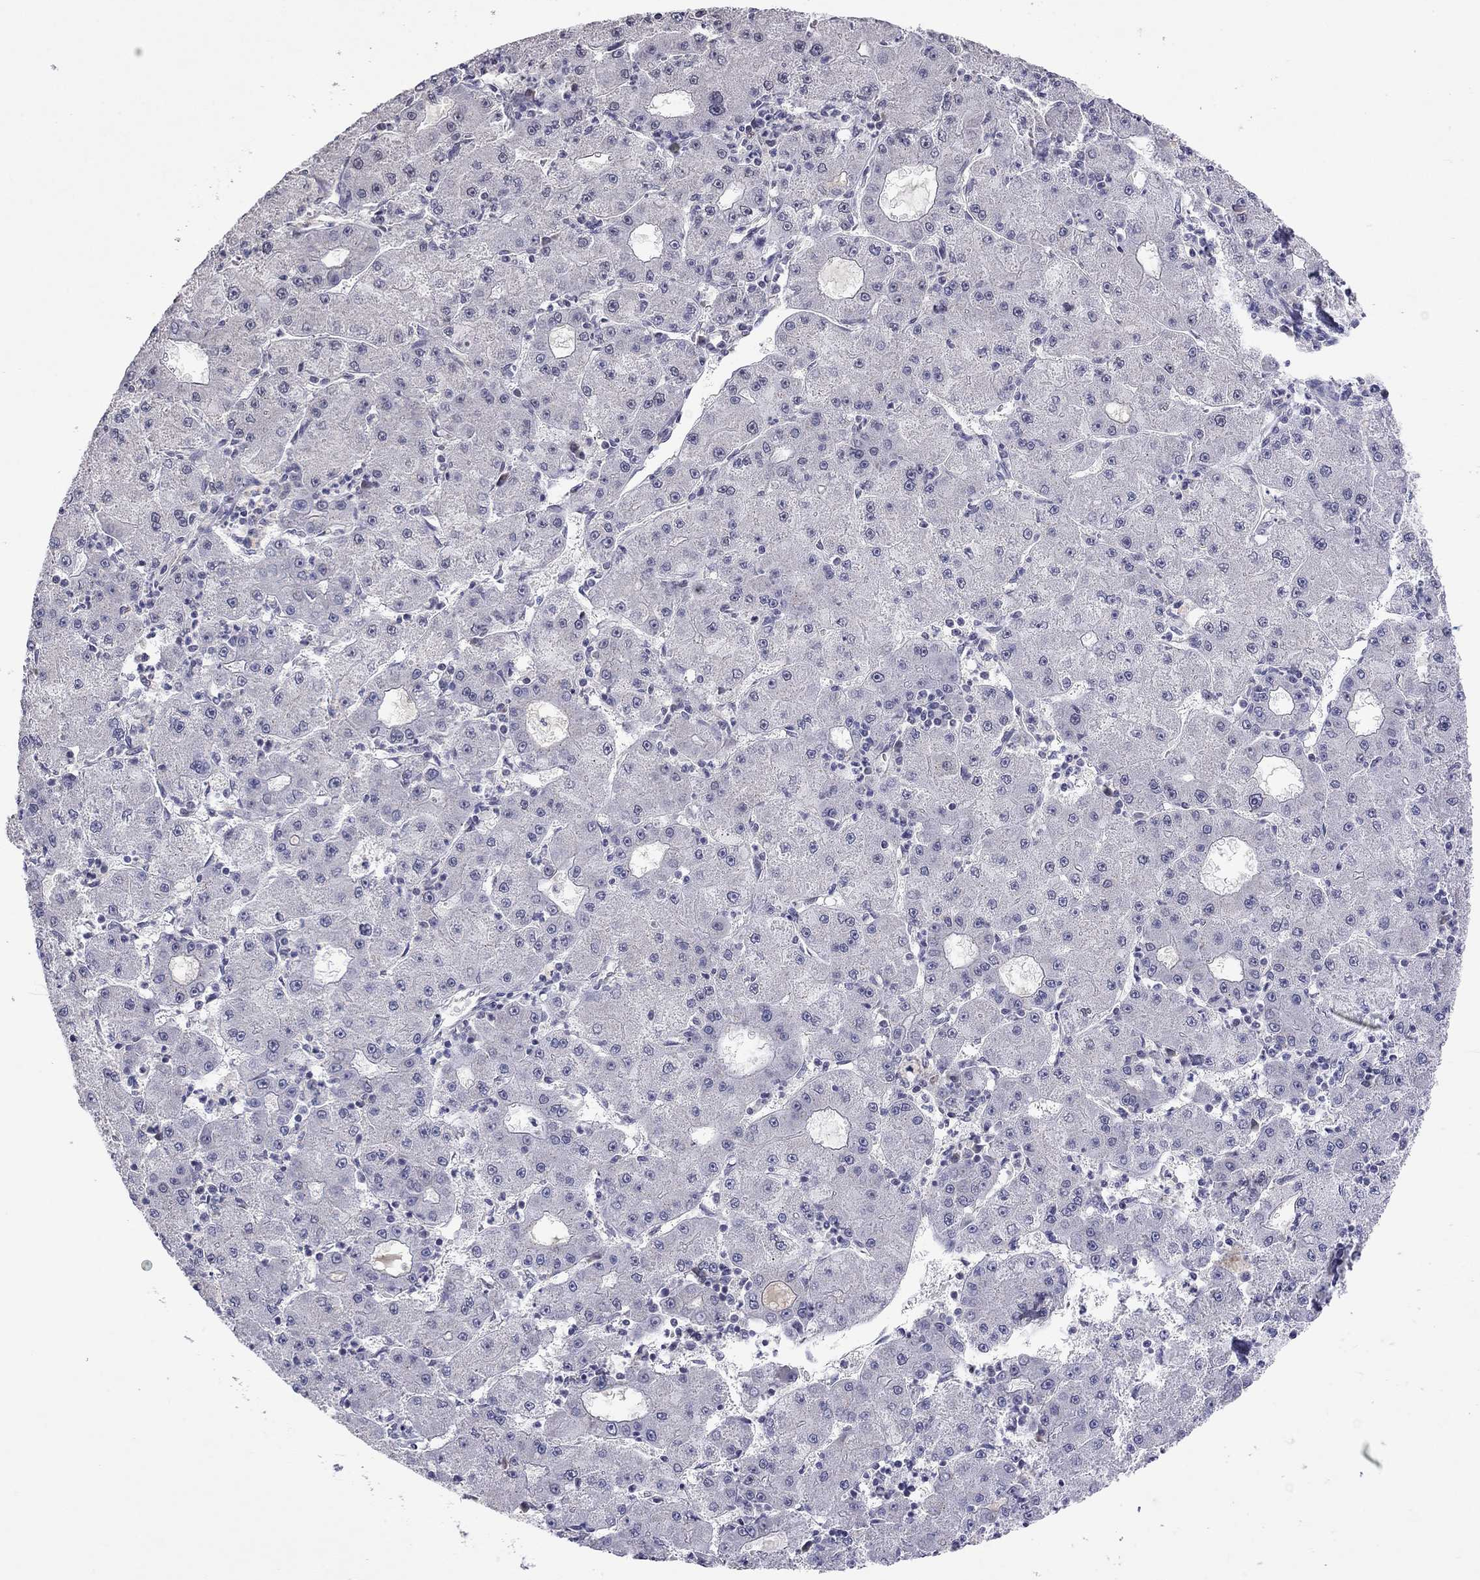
{"staining": {"intensity": "negative", "quantity": "none", "location": "none"}, "tissue": "liver cancer", "cell_type": "Tumor cells", "image_type": "cancer", "snomed": [{"axis": "morphology", "description": "Carcinoma, Hepatocellular, NOS"}, {"axis": "topography", "description": "Liver"}], "caption": "Immunohistochemistry of liver cancer reveals no positivity in tumor cells.", "gene": "WNK3", "patient": {"sex": "male", "age": 73}}